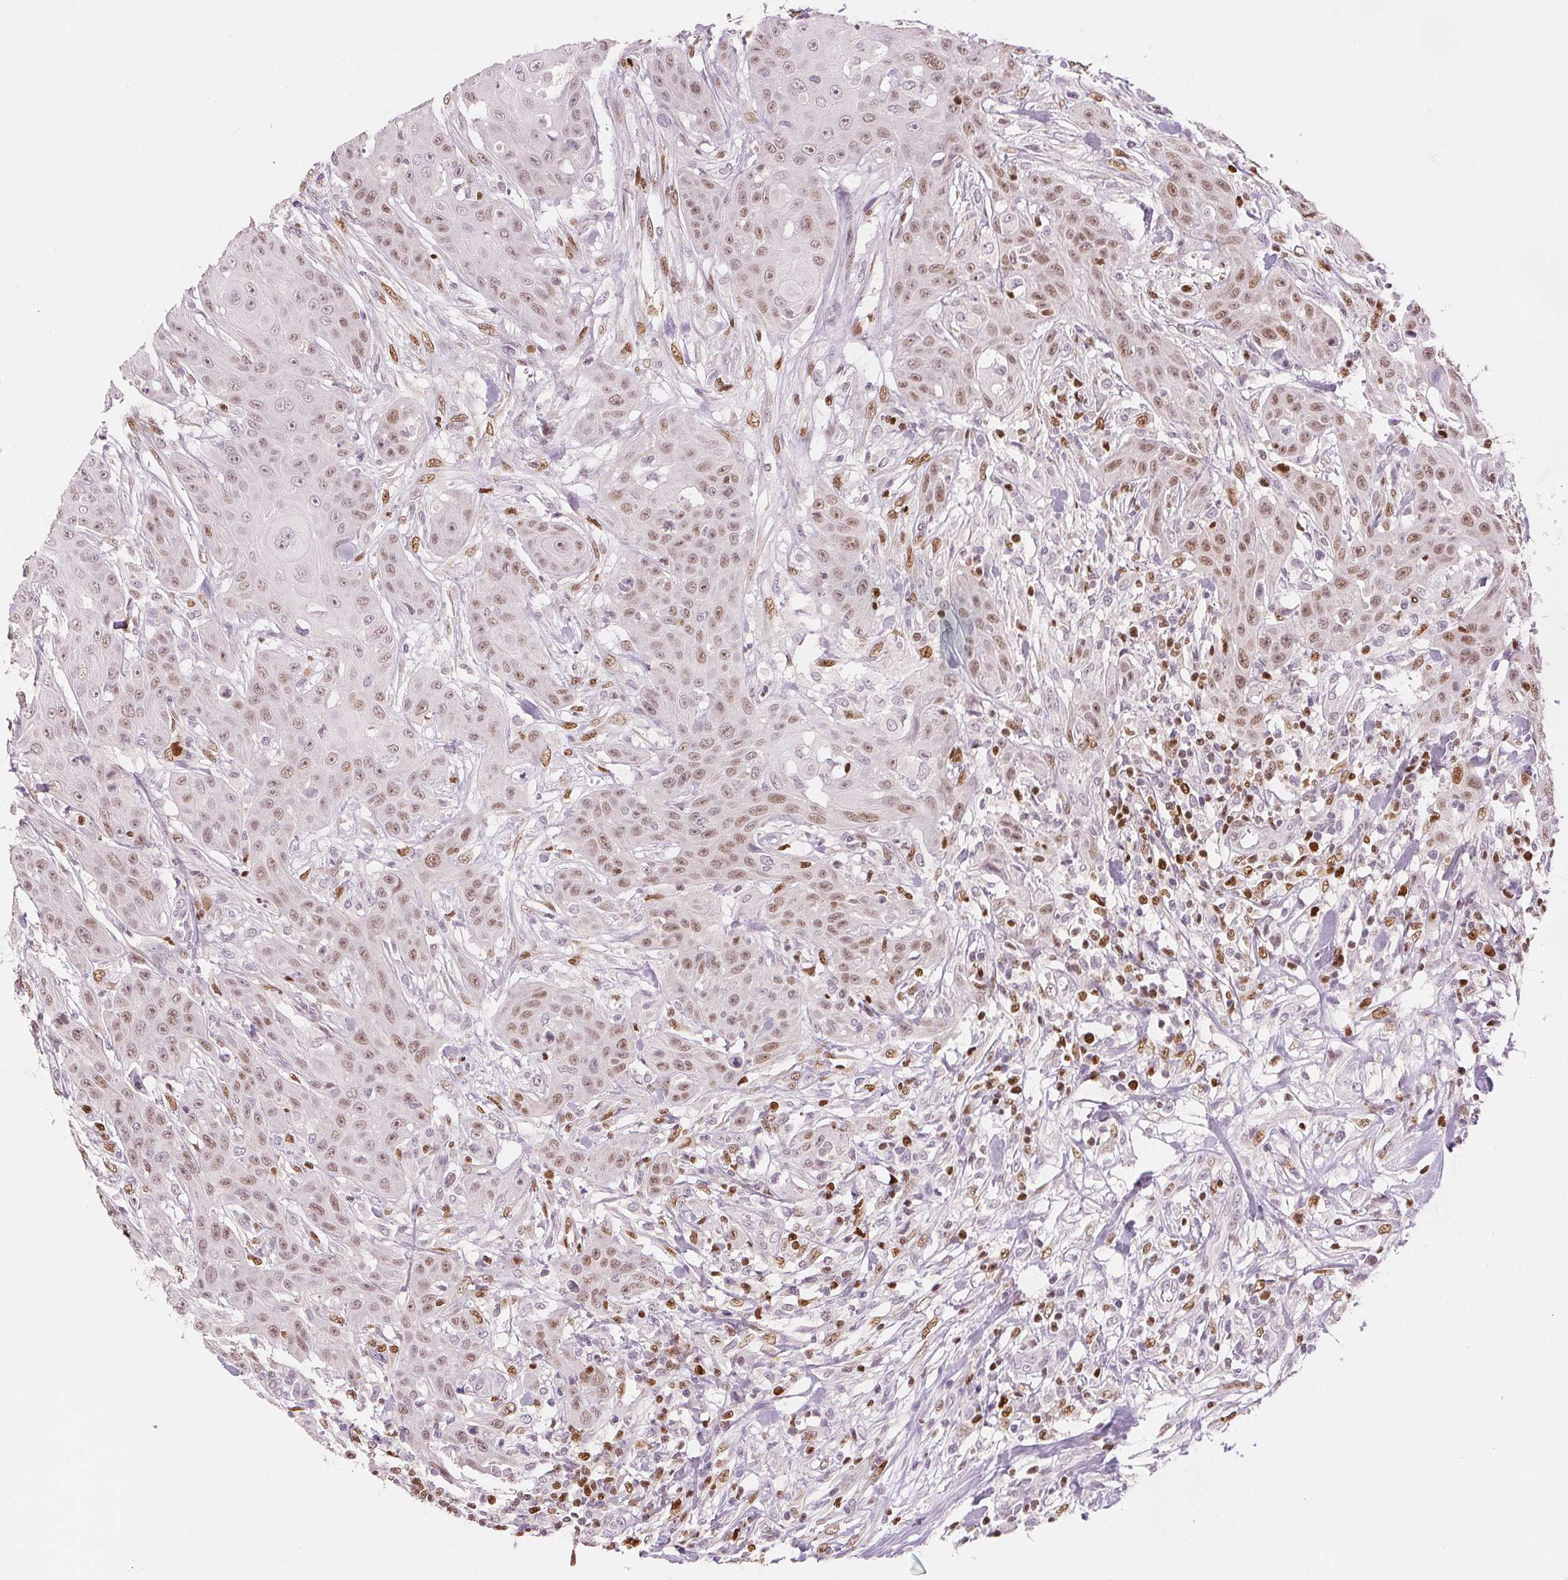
{"staining": {"intensity": "moderate", "quantity": ">75%", "location": "nuclear"}, "tissue": "head and neck cancer", "cell_type": "Tumor cells", "image_type": "cancer", "snomed": [{"axis": "morphology", "description": "Squamous cell carcinoma, NOS"}, {"axis": "topography", "description": "Oral tissue"}, {"axis": "topography", "description": "Head-Neck"}], "caption": "Head and neck cancer tissue shows moderate nuclear expression in about >75% of tumor cells, visualized by immunohistochemistry. (DAB (3,3'-diaminobenzidine) IHC with brightfield microscopy, high magnification).", "gene": "RUNX2", "patient": {"sex": "female", "age": 55}}